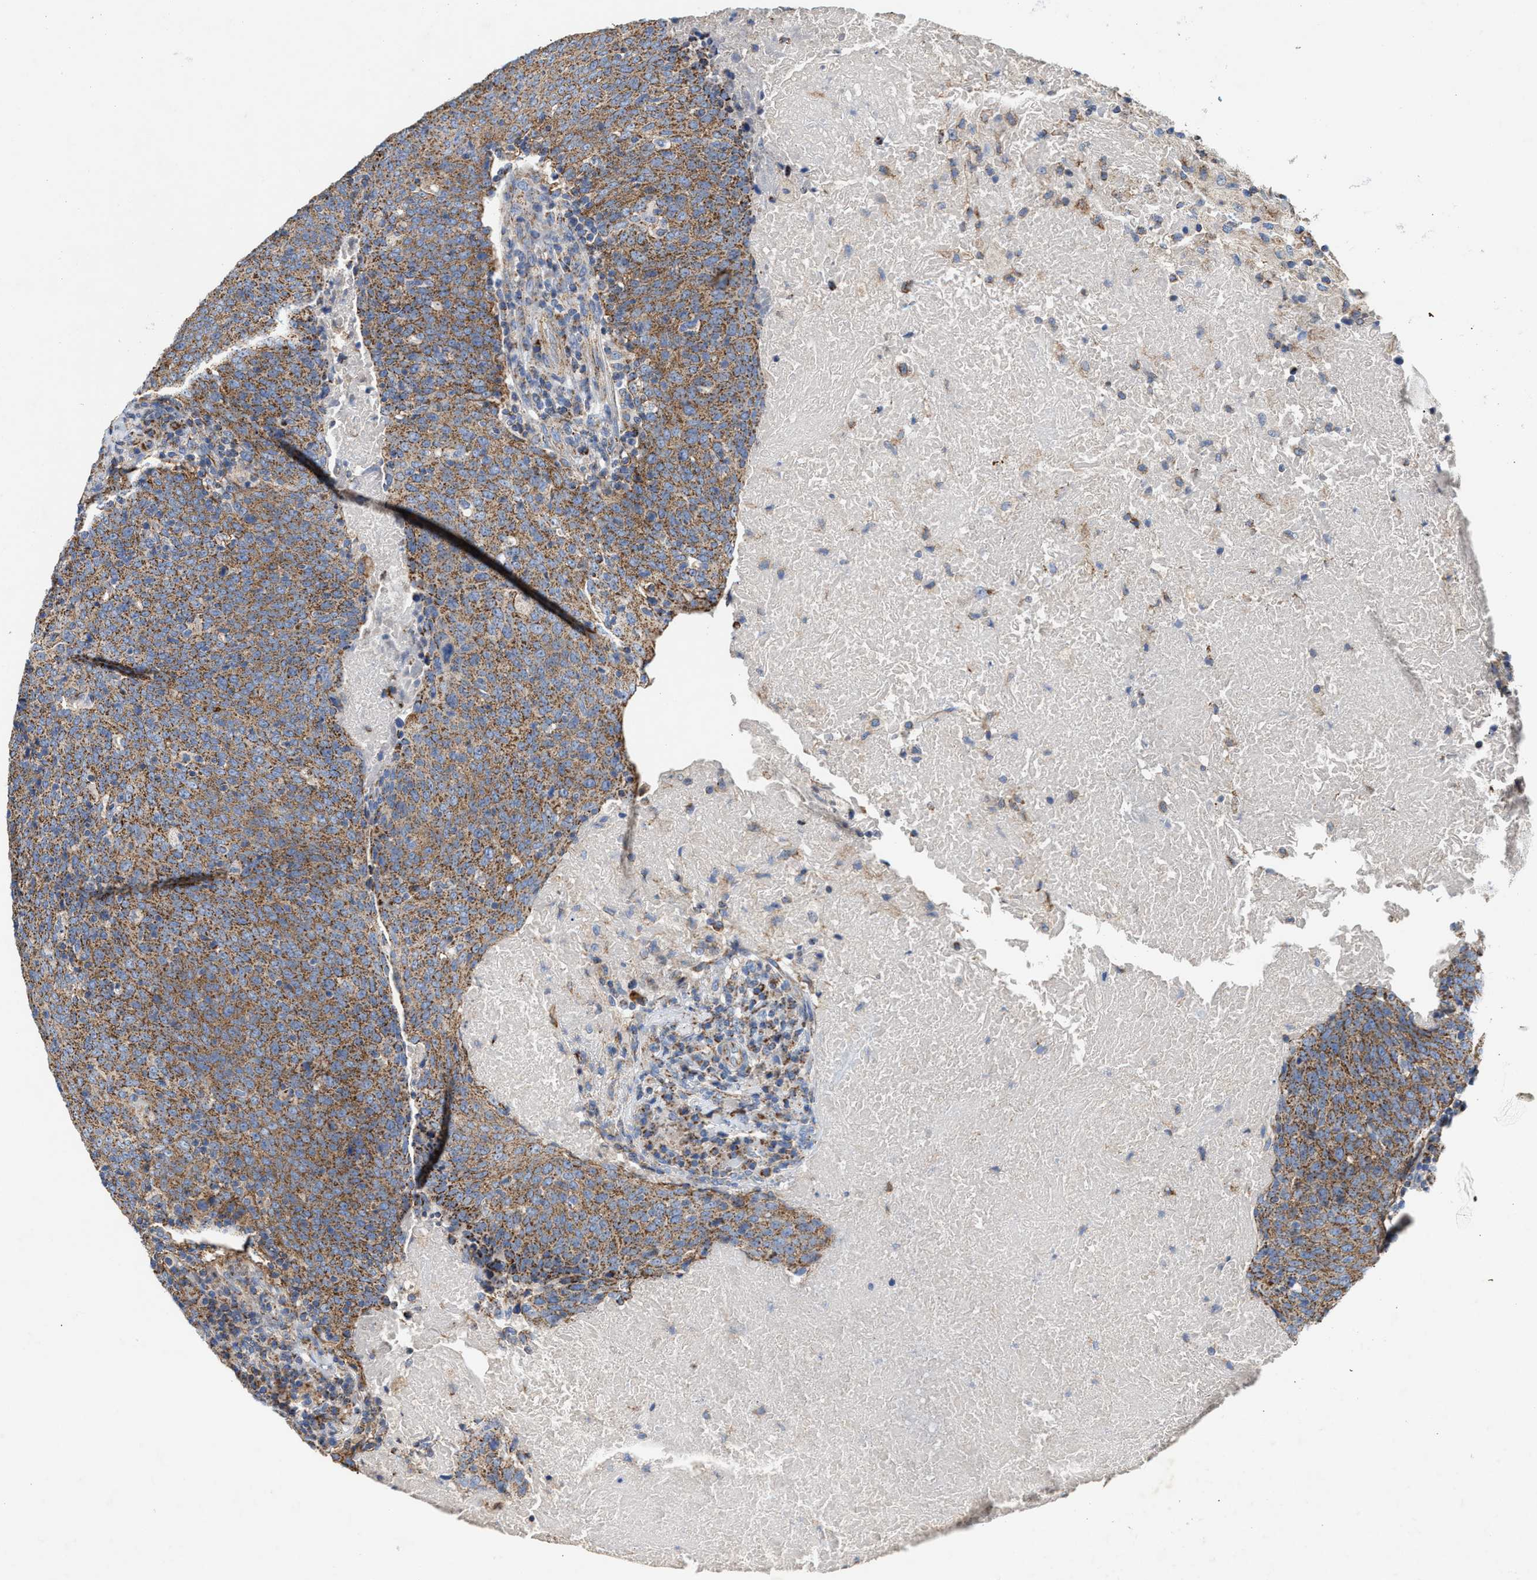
{"staining": {"intensity": "moderate", "quantity": ">75%", "location": "cytoplasmic/membranous"}, "tissue": "head and neck cancer", "cell_type": "Tumor cells", "image_type": "cancer", "snomed": [{"axis": "morphology", "description": "Squamous cell carcinoma, NOS"}, {"axis": "morphology", "description": "Squamous cell carcinoma, metastatic, NOS"}, {"axis": "topography", "description": "Lymph node"}, {"axis": "topography", "description": "Head-Neck"}], "caption": "Head and neck cancer (metastatic squamous cell carcinoma) stained for a protein demonstrates moderate cytoplasmic/membranous positivity in tumor cells.", "gene": "MECR", "patient": {"sex": "male", "age": 62}}